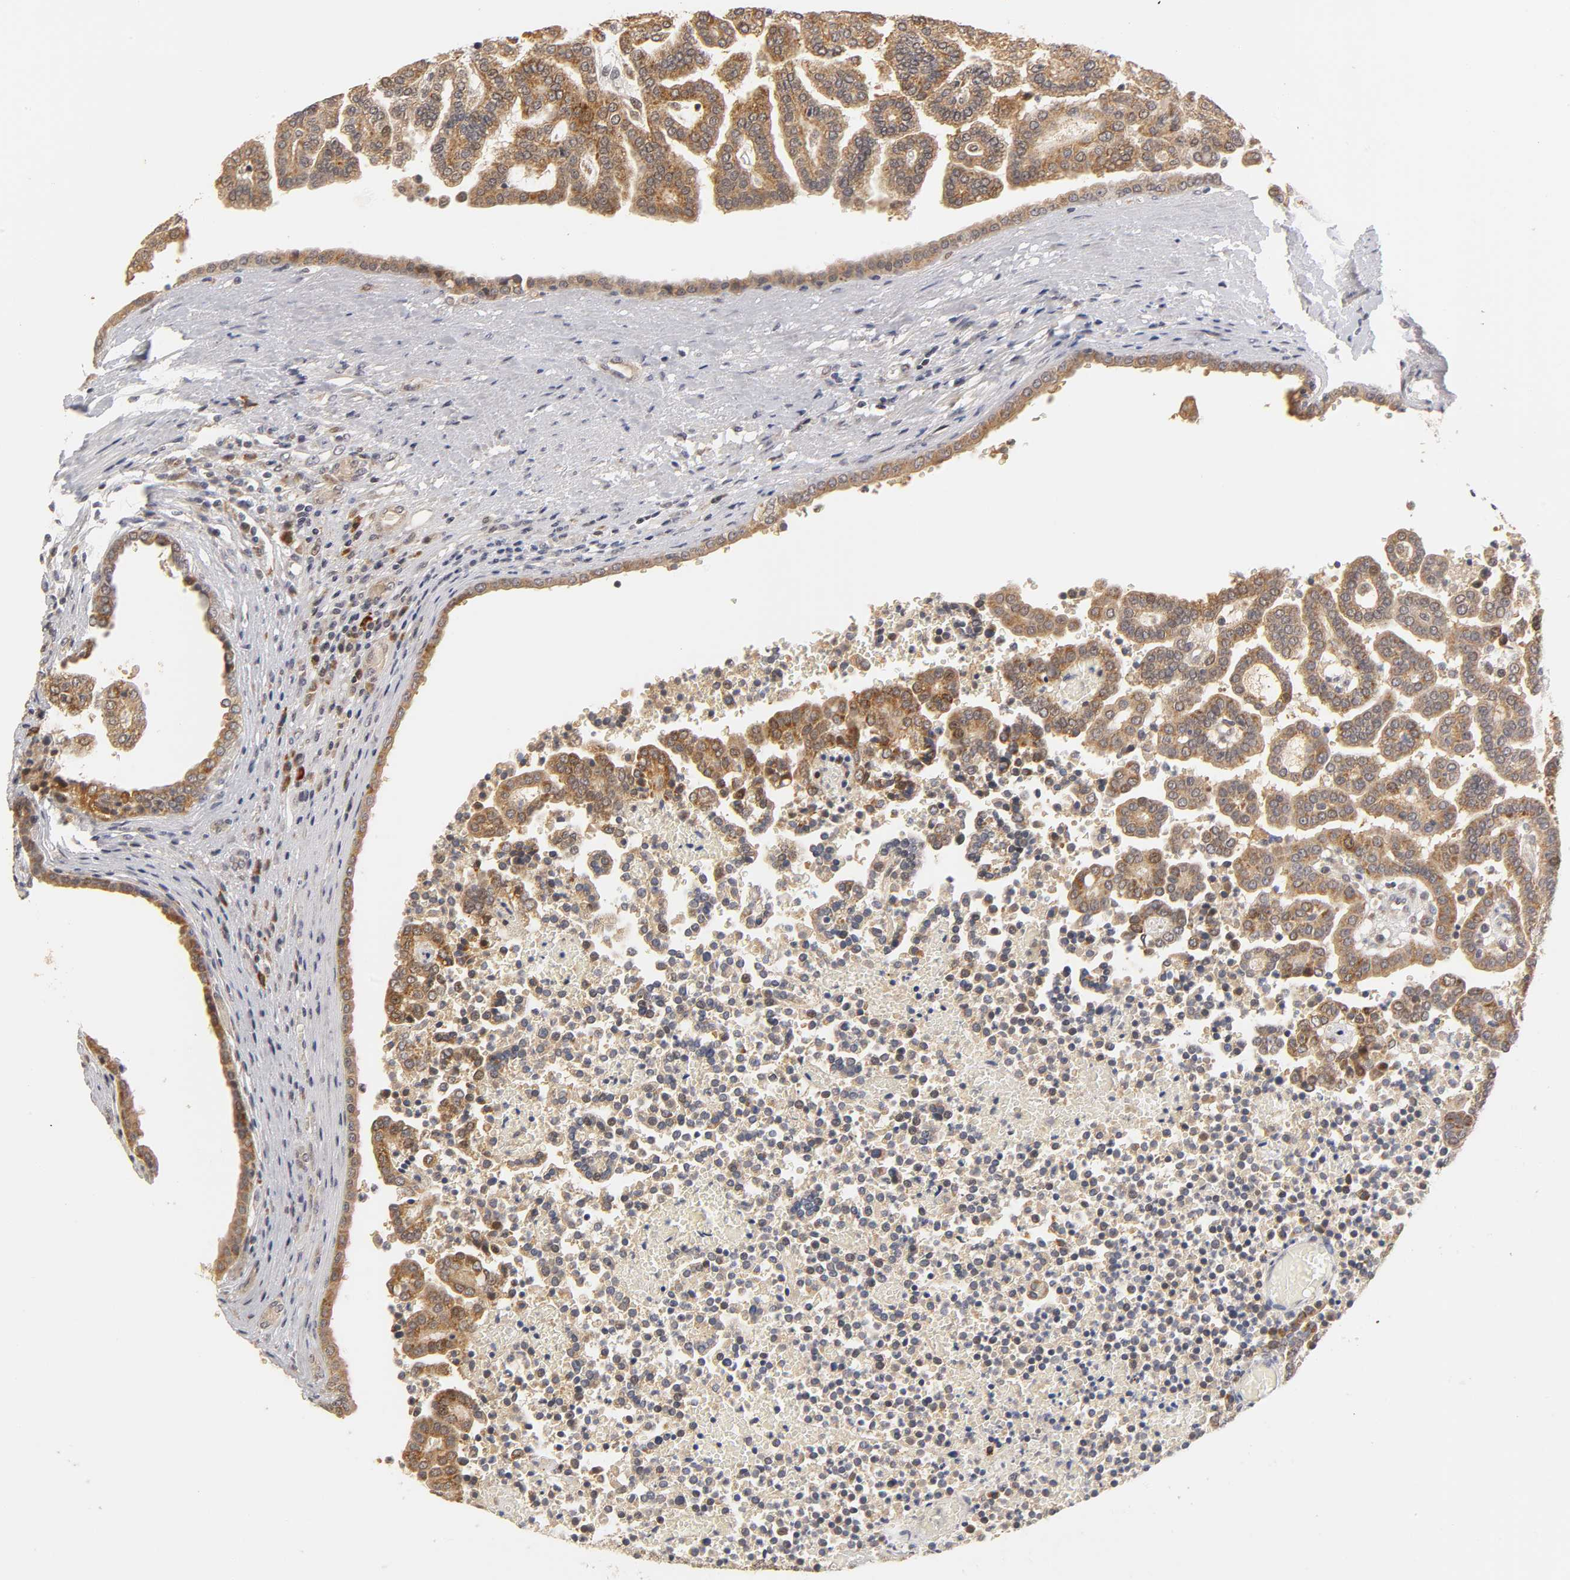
{"staining": {"intensity": "moderate", "quantity": ">75%", "location": "cytoplasmic/membranous"}, "tissue": "renal cancer", "cell_type": "Tumor cells", "image_type": "cancer", "snomed": [{"axis": "morphology", "description": "Adenocarcinoma, NOS"}, {"axis": "topography", "description": "Kidney"}], "caption": "Moderate cytoplasmic/membranous staining for a protein is appreciated in approximately >75% of tumor cells of renal cancer using immunohistochemistry.", "gene": "GSTZ1", "patient": {"sex": "male", "age": 61}}